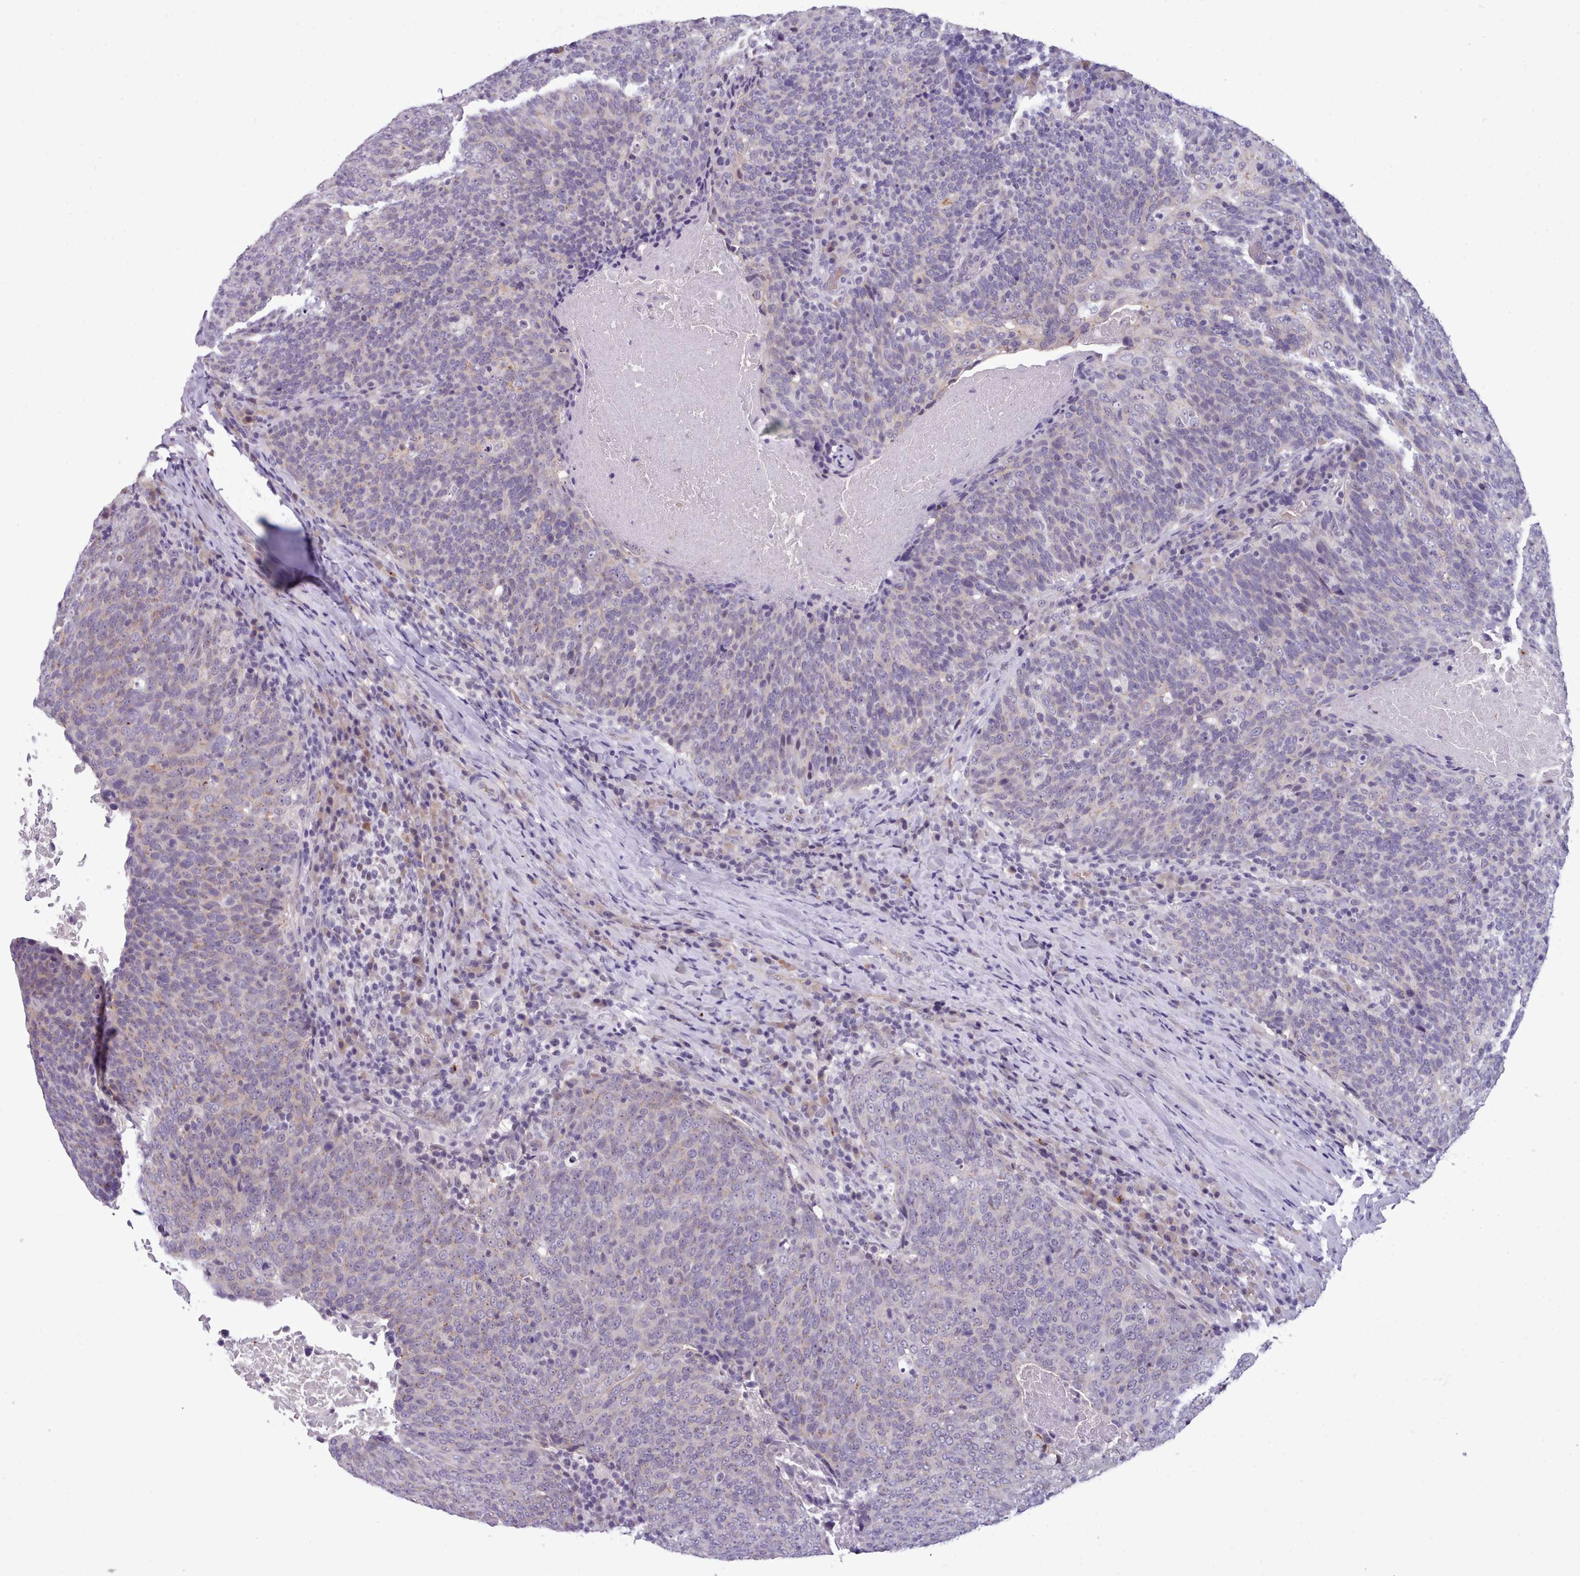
{"staining": {"intensity": "negative", "quantity": "none", "location": "none"}, "tissue": "head and neck cancer", "cell_type": "Tumor cells", "image_type": "cancer", "snomed": [{"axis": "morphology", "description": "Squamous cell carcinoma, NOS"}, {"axis": "morphology", "description": "Squamous cell carcinoma, metastatic, NOS"}, {"axis": "topography", "description": "Lymph node"}, {"axis": "topography", "description": "Head-Neck"}], "caption": "Photomicrograph shows no protein staining in tumor cells of head and neck cancer (metastatic squamous cell carcinoma) tissue.", "gene": "KCTD16", "patient": {"sex": "male", "age": 62}}